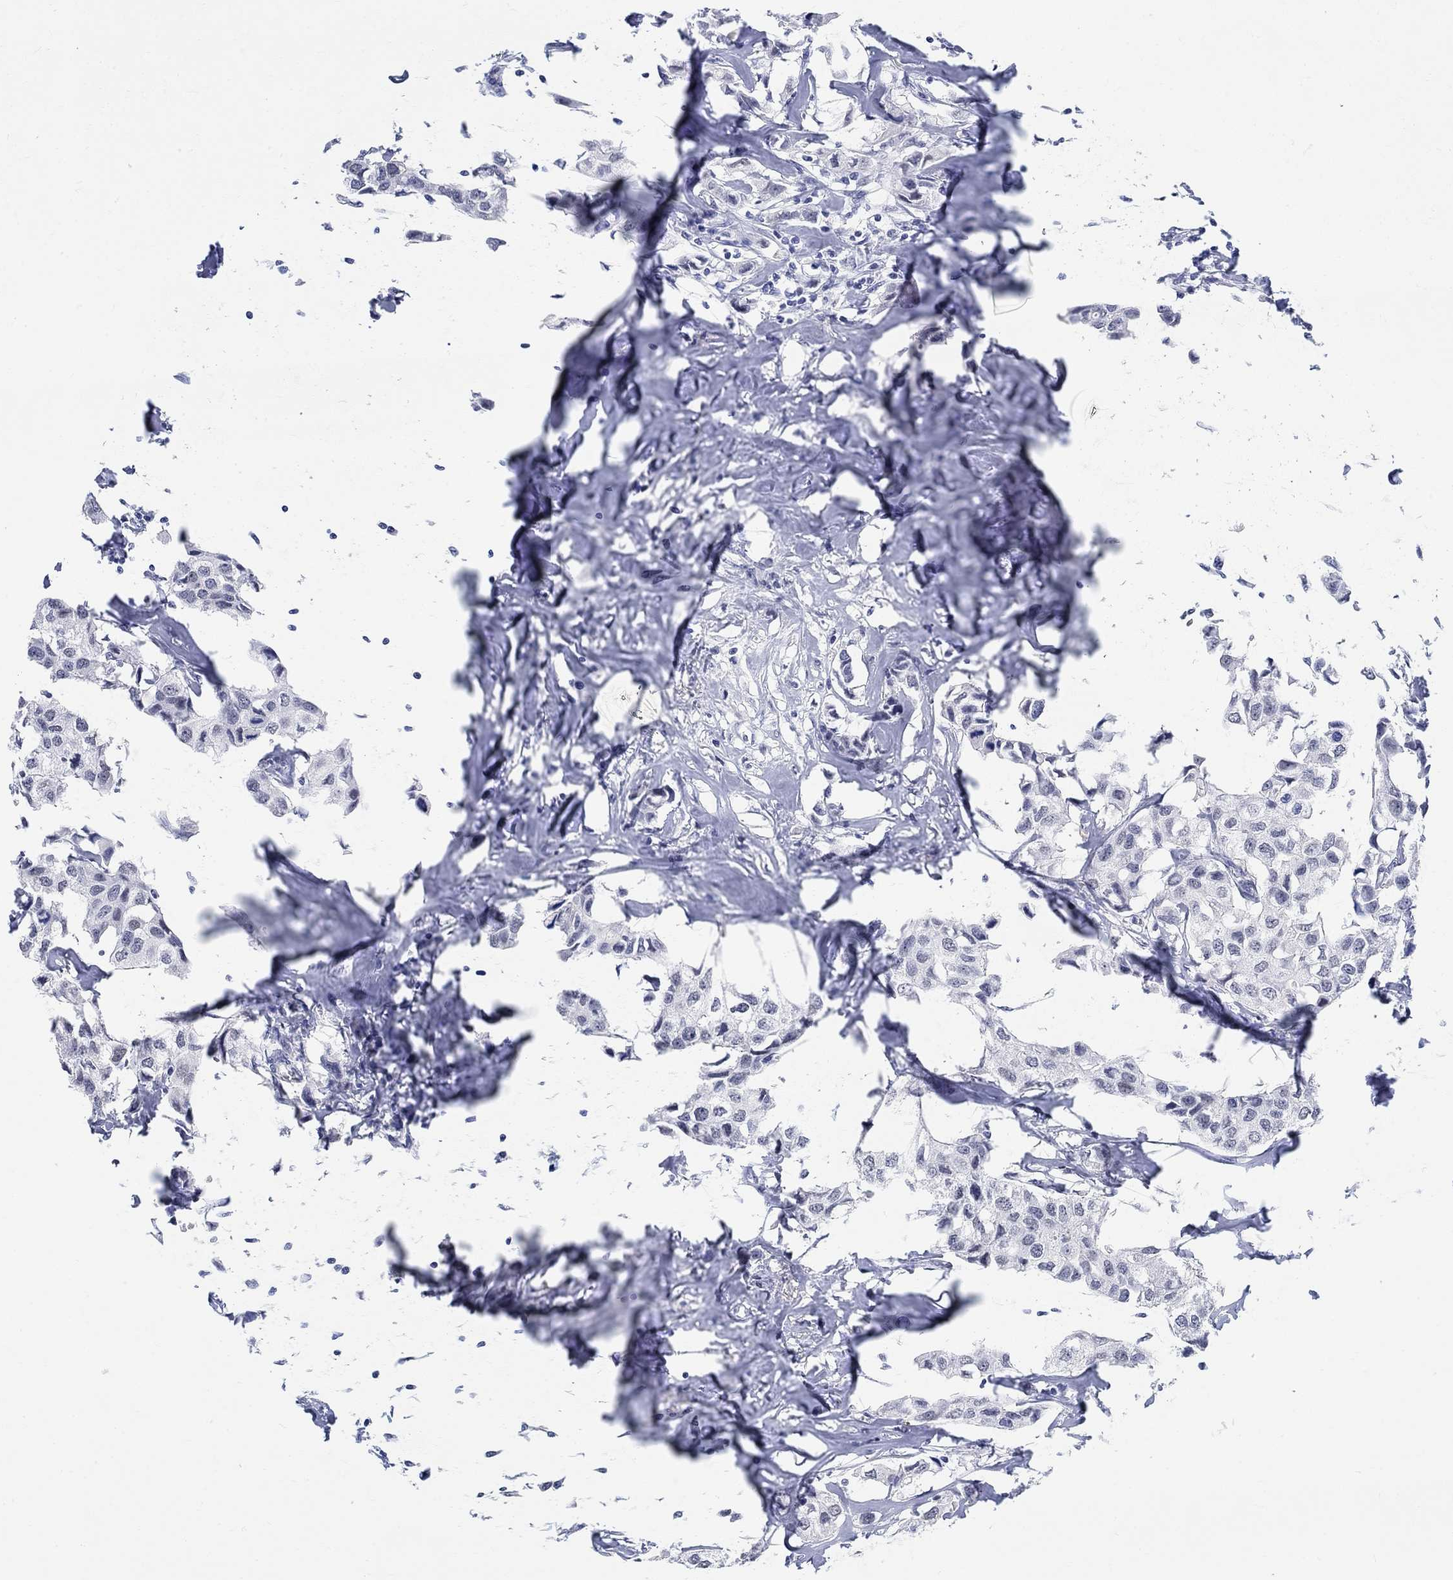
{"staining": {"intensity": "negative", "quantity": "none", "location": "none"}, "tissue": "breast cancer", "cell_type": "Tumor cells", "image_type": "cancer", "snomed": [{"axis": "morphology", "description": "Duct carcinoma"}, {"axis": "topography", "description": "Breast"}], "caption": "Immunohistochemical staining of human breast intraductal carcinoma shows no significant positivity in tumor cells.", "gene": "ANKS1B", "patient": {"sex": "female", "age": 80}}